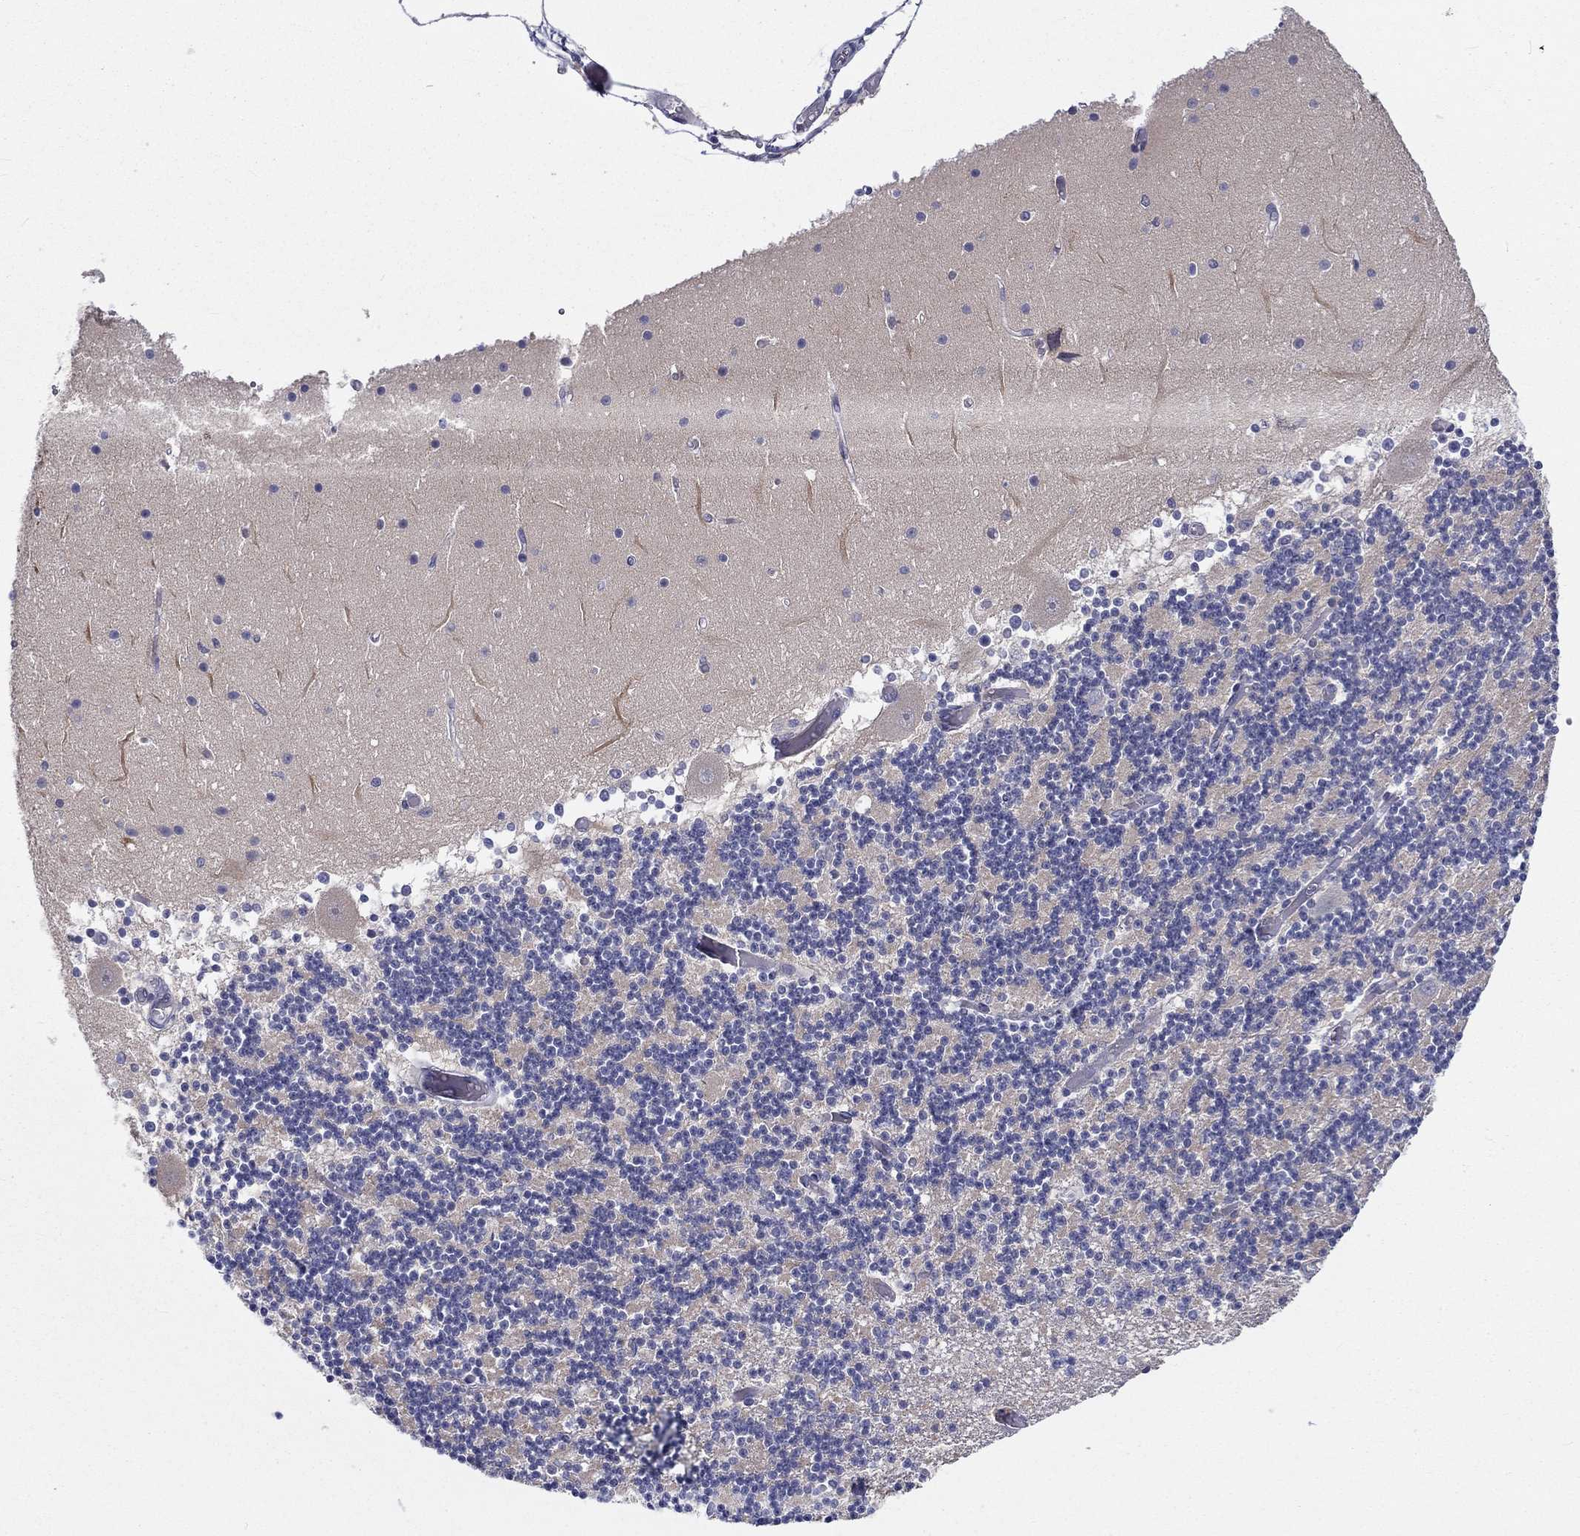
{"staining": {"intensity": "negative", "quantity": "none", "location": "none"}, "tissue": "cerebellum", "cell_type": "Cells in granular layer", "image_type": "normal", "snomed": [{"axis": "morphology", "description": "Normal tissue, NOS"}, {"axis": "topography", "description": "Cerebellum"}], "caption": "IHC of unremarkable human cerebellum displays no expression in cells in granular layer. (Immunohistochemistry, brightfield microscopy, high magnification).", "gene": "ABCG4", "patient": {"sex": "female", "age": 28}}